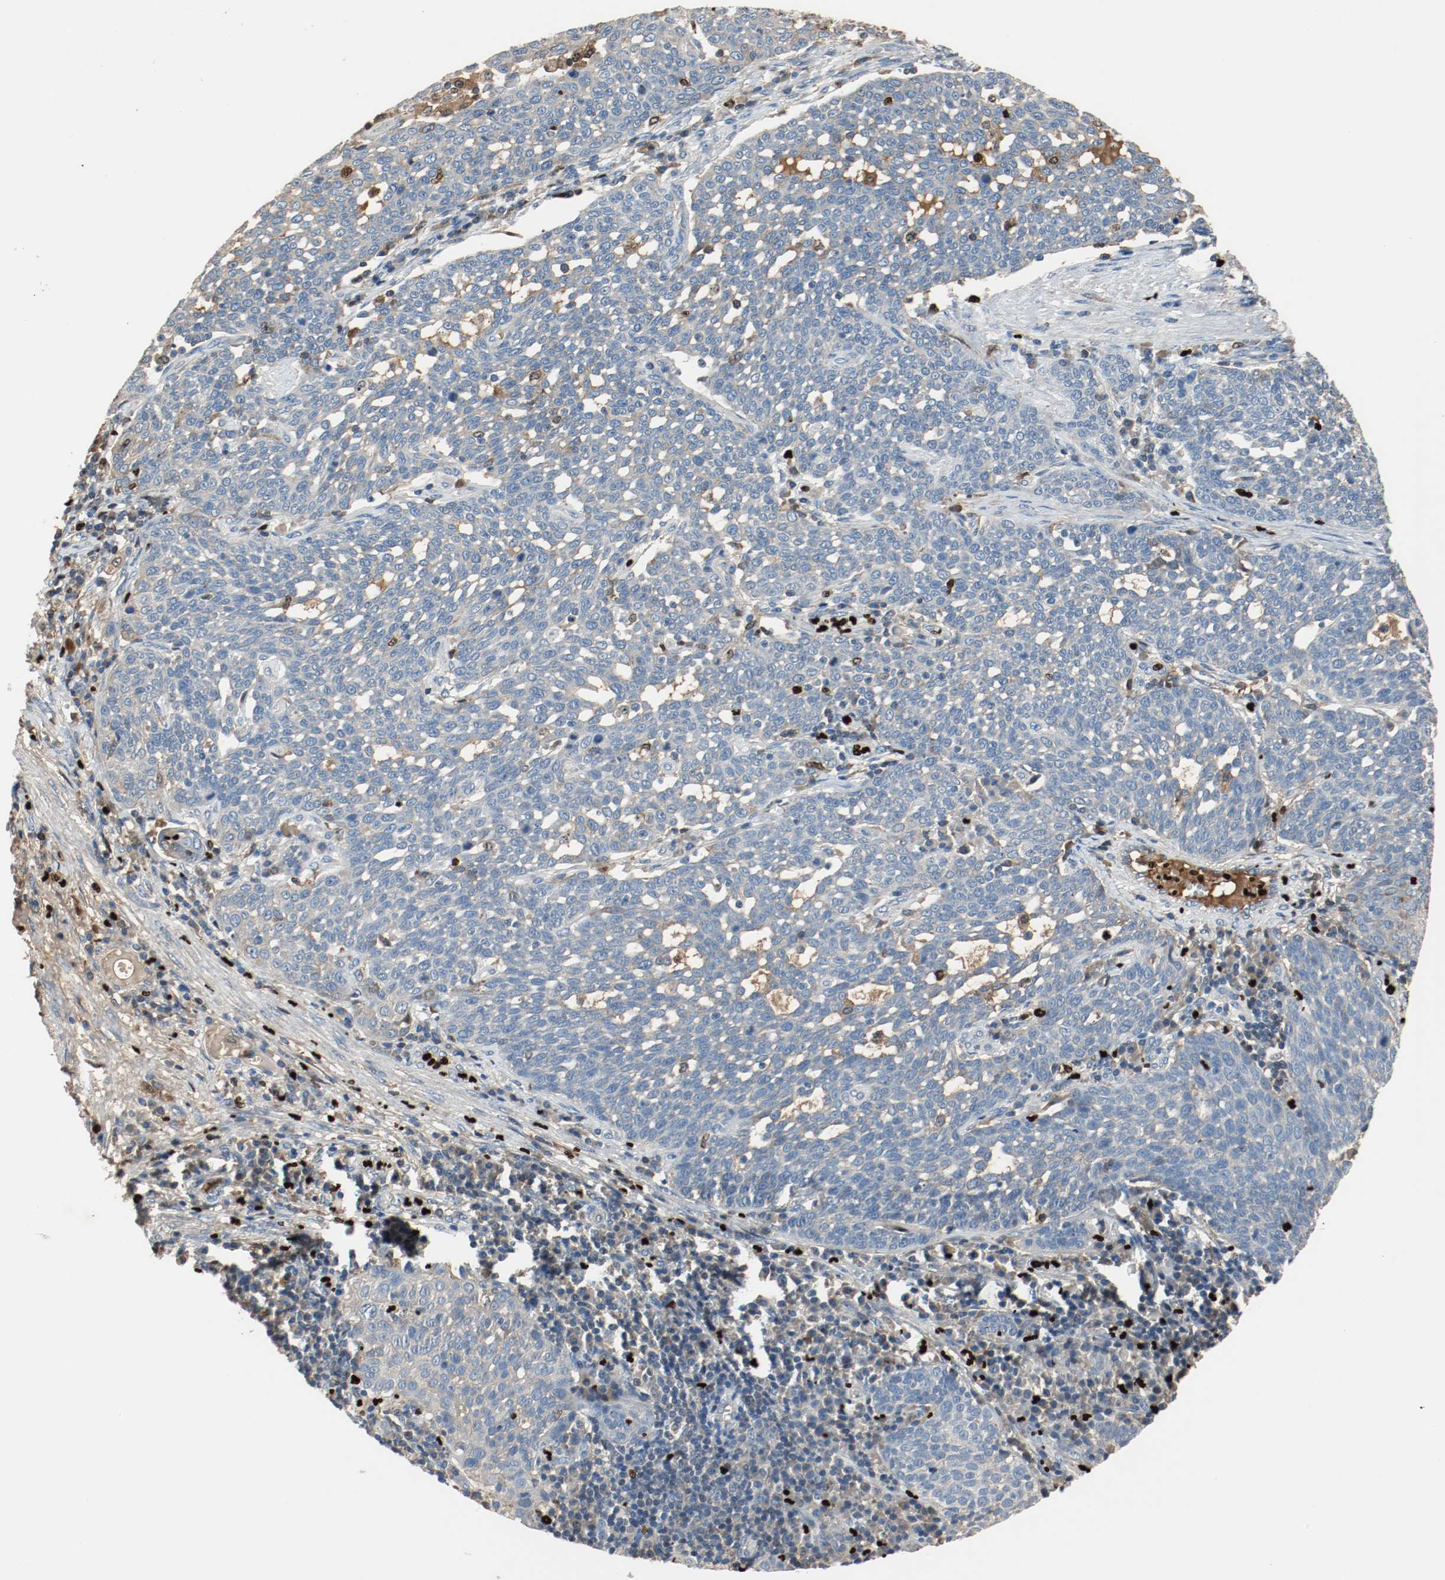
{"staining": {"intensity": "moderate", "quantity": "<25%", "location": "cytoplasmic/membranous"}, "tissue": "cervical cancer", "cell_type": "Tumor cells", "image_type": "cancer", "snomed": [{"axis": "morphology", "description": "Squamous cell carcinoma, NOS"}, {"axis": "topography", "description": "Cervix"}], "caption": "Protein expression analysis of squamous cell carcinoma (cervical) demonstrates moderate cytoplasmic/membranous expression in about <25% of tumor cells. (DAB IHC with brightfield microscopy, high magnification).", "gene": "BLK", "patient": {"sex": "female", "age": 34}}